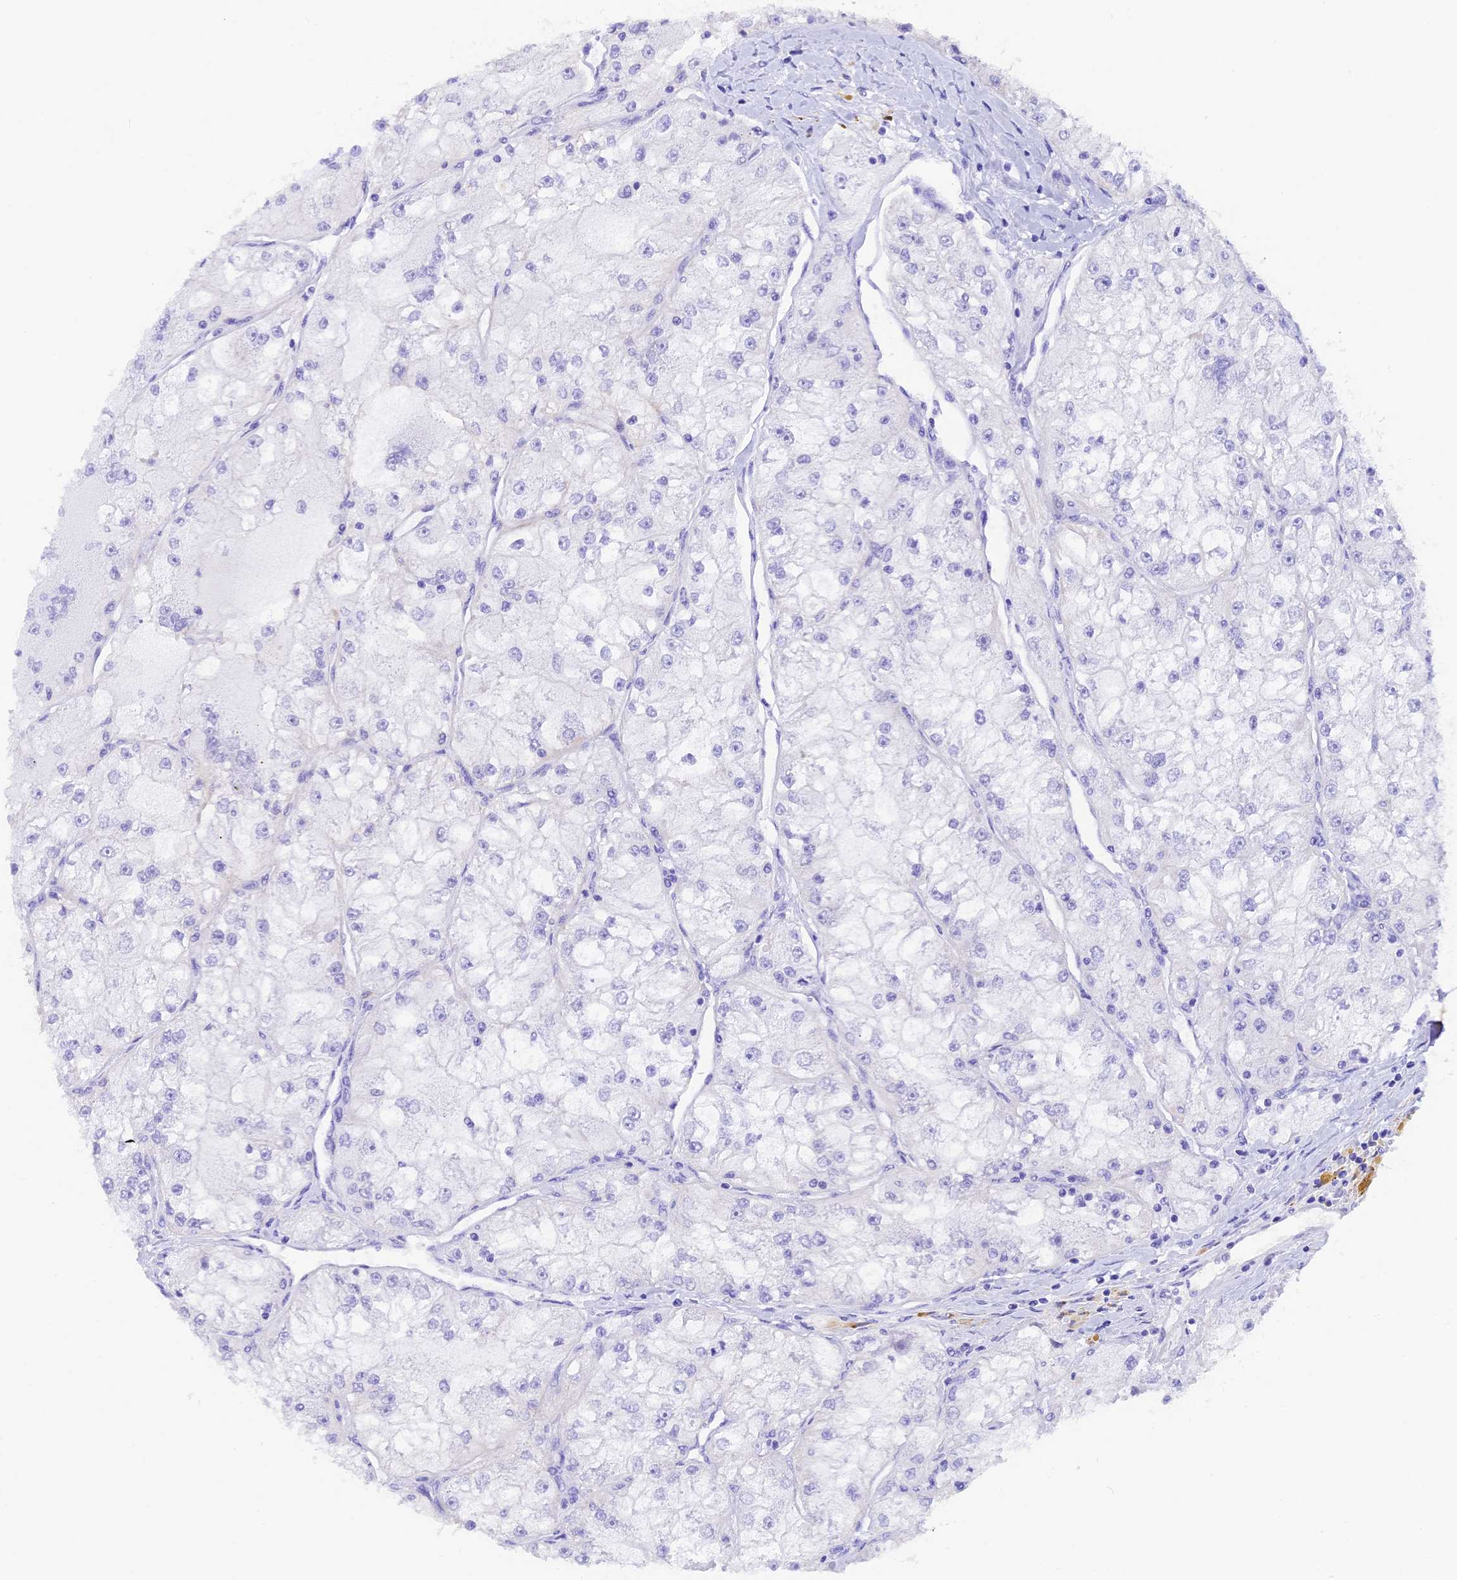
{"staining": {"intensity": "negative", "quantity": "none", "location": "none"}, "tissue": "renal cancer", "cell_type": "Tumor cells", "image_type": "cancer", "snomed": [{"axis": "morphology", "description": "Adenocarcinoma, NOS"}, {"axis": "topography", "description": "Kidney"}], "caption": "The IHC photomicrograph has no significant expression in tumor cells of renal adenocarcinoma tissue.", "gene": "COL6A5", "patient": {"sex": "female", "age": 72}}